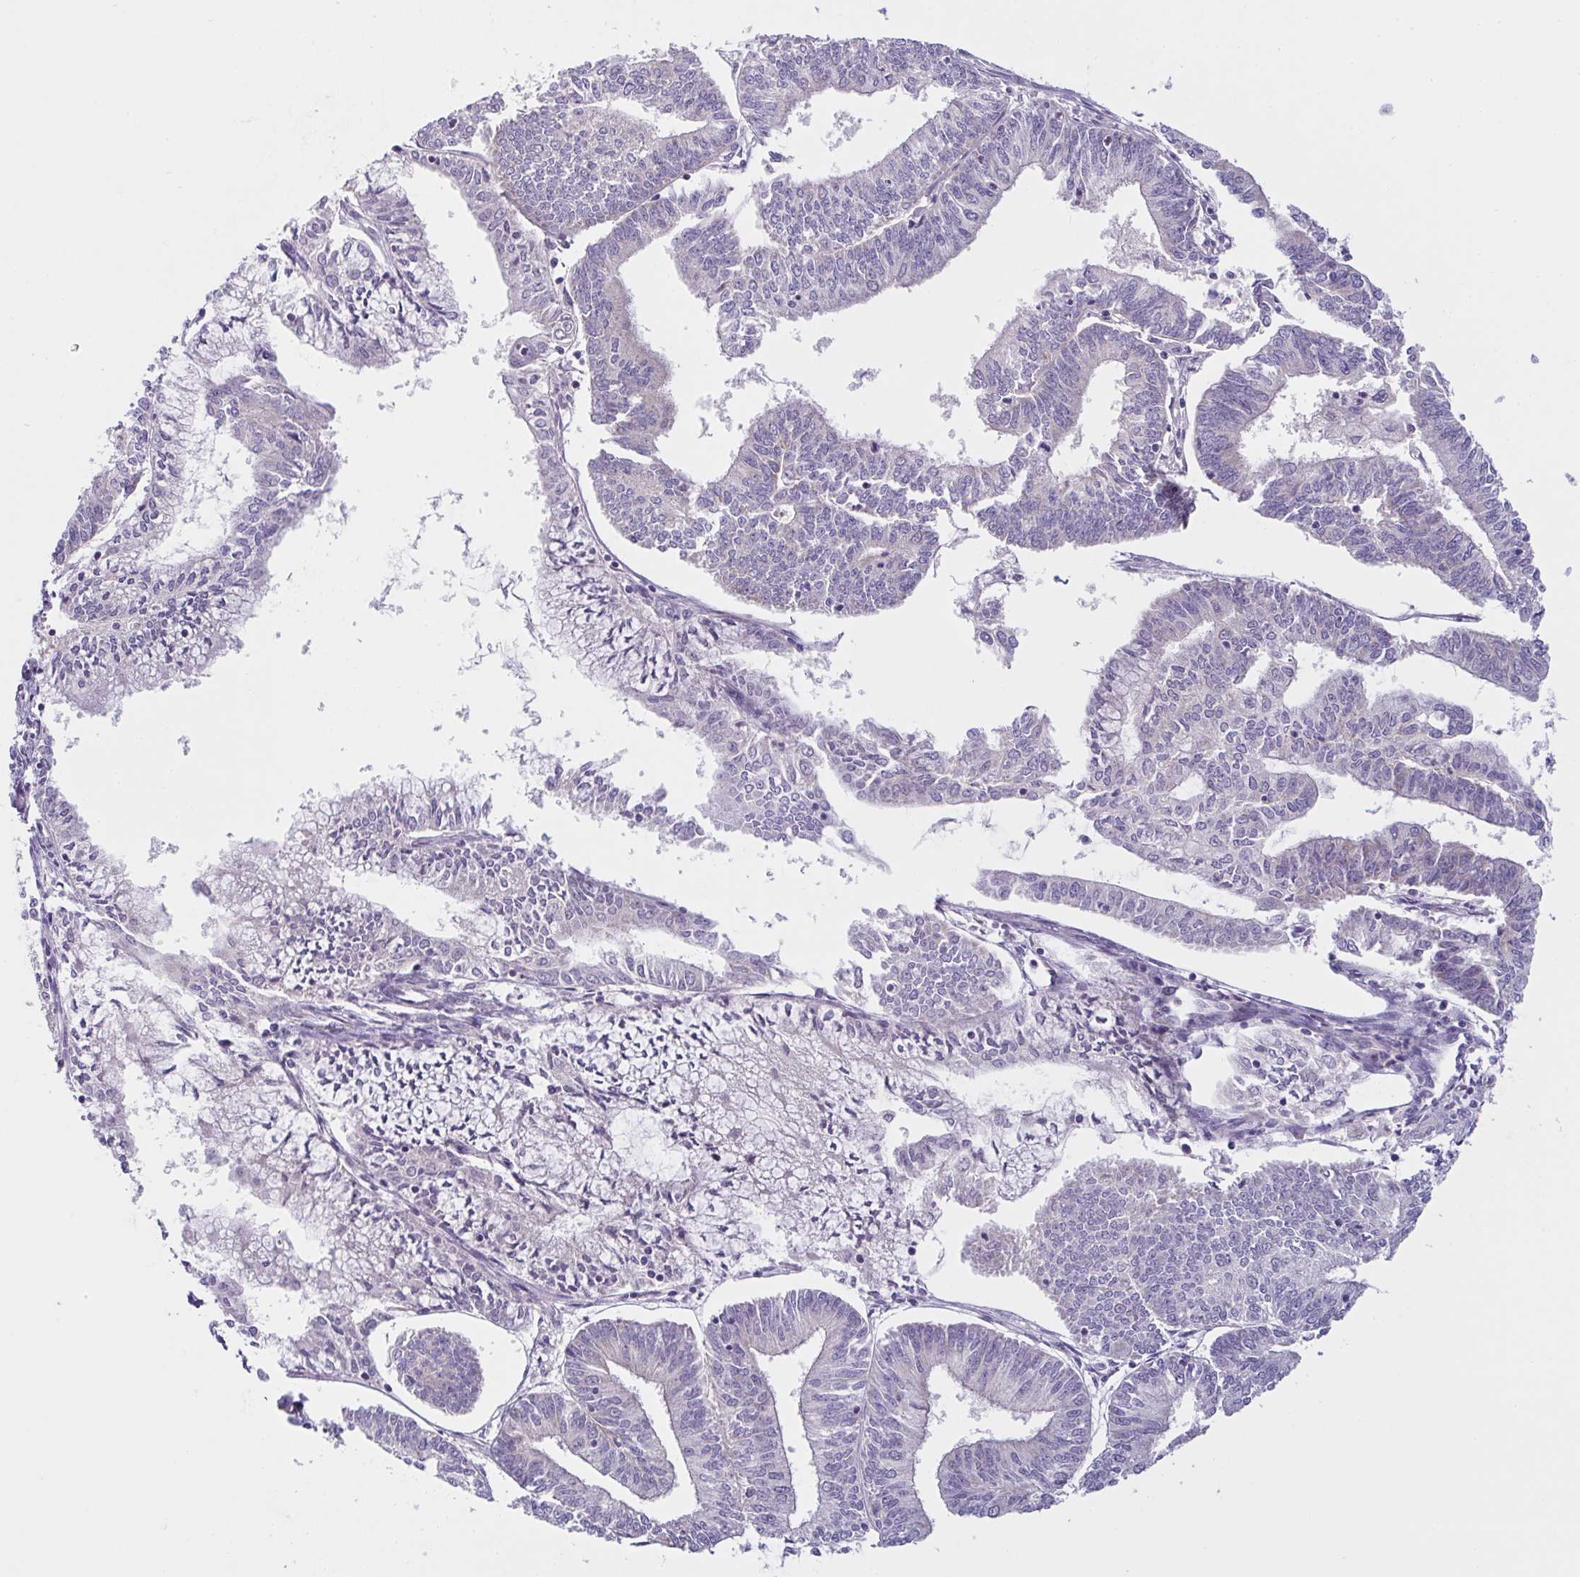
{"staining": {"intensity": "negative", "quantity": "none", "location": "none"}, "tissue": "endometrial cancer", "cell_type": "Tumor cells", "image_type": "cancer", "snomed": [{"axis": "morphology", "description": "Adenocarcinoma, NOS"}, {"axis": "topography", "description": "Endometrium"}], "caption": "An immunohistochemistry histopathology image of endometrial cancer (adenocarcinoma) is shown. There is no staining in tumor cells of endometrial cancer (adenocarcinoma).", "gene": "MRPS2", "patient": {"sex": "female", "age": 61}}